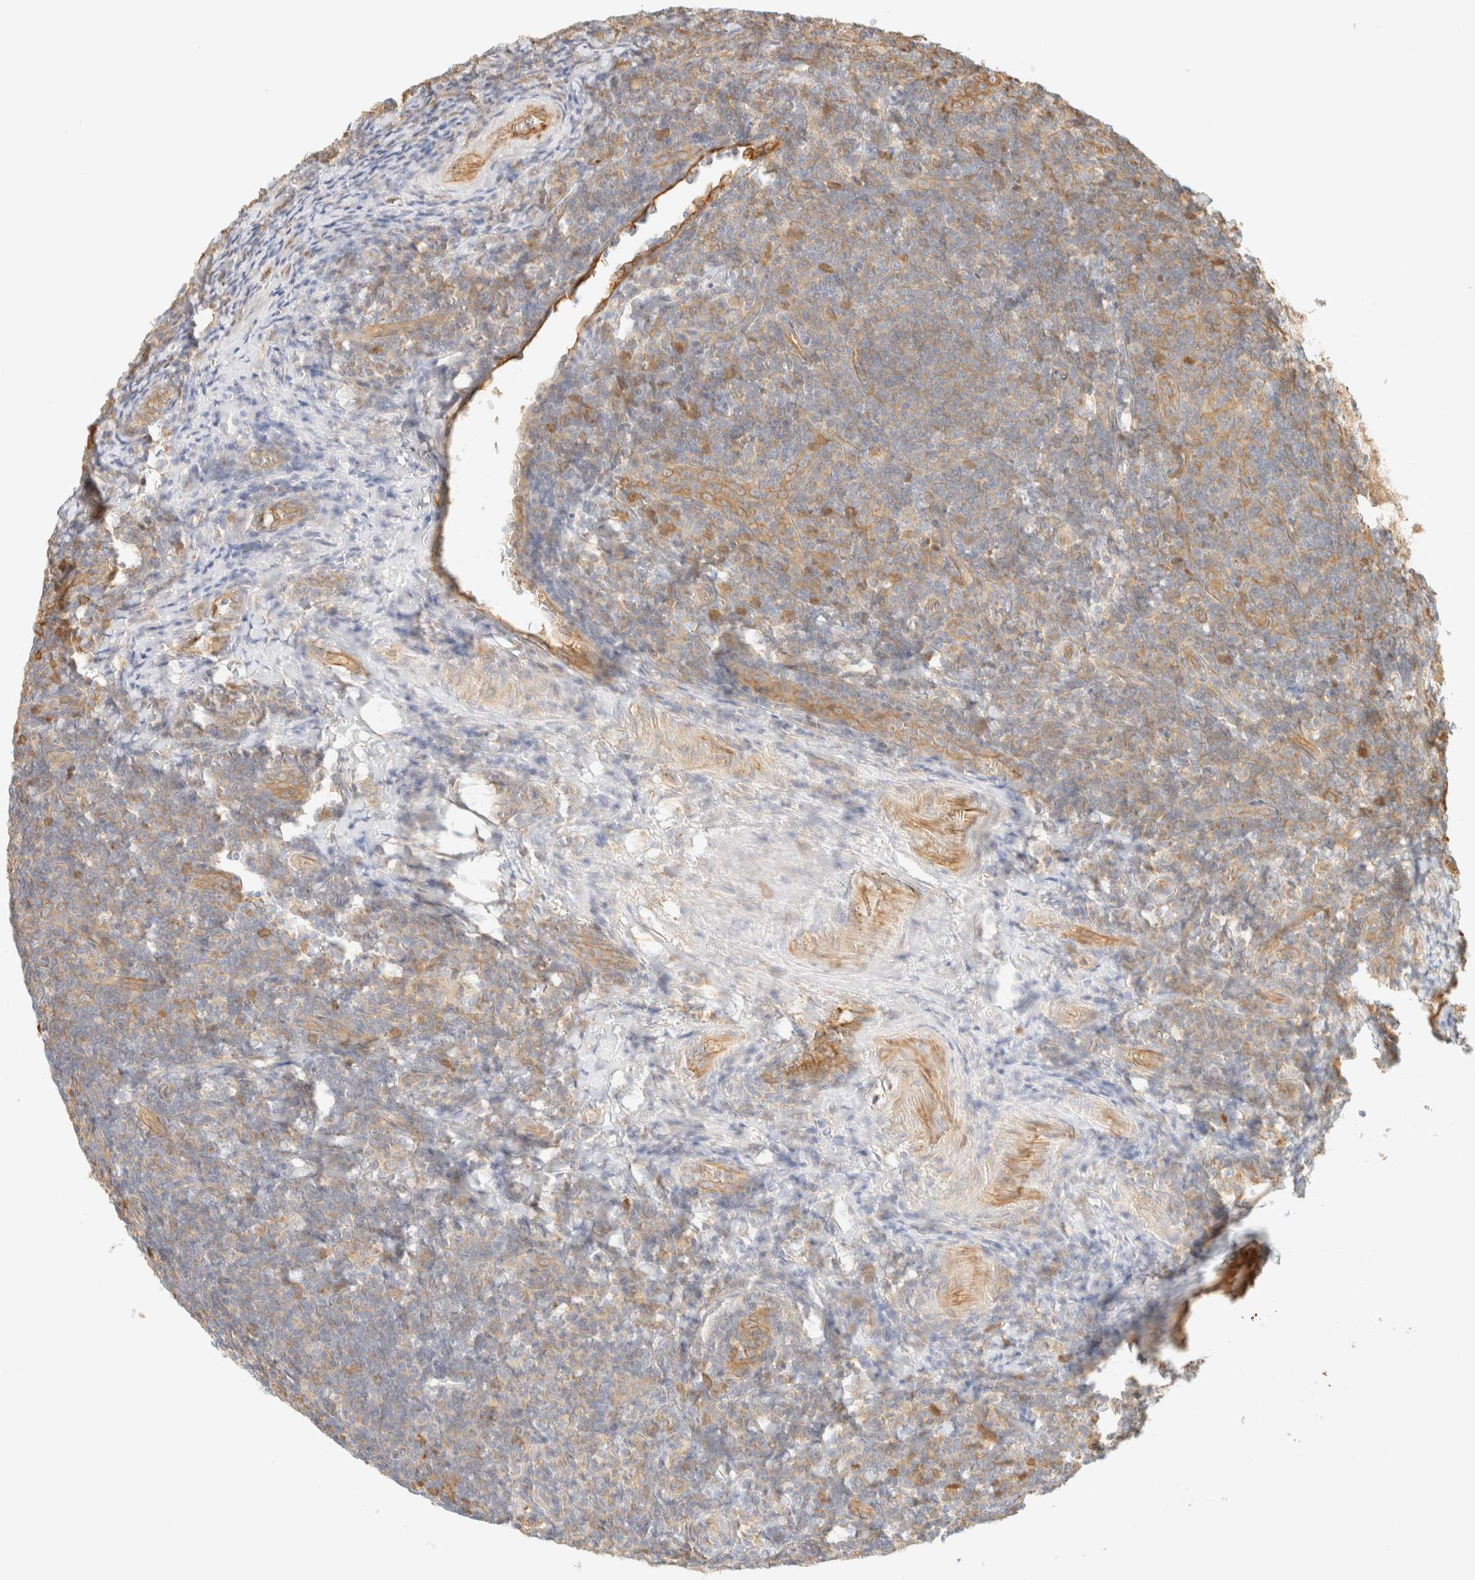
{"staining": {"intensity": "moderate", "quantity": "25%-75%", "location": "cytoplasmic/membranous"}, "tissue": "tonsil", "cell_type": "Germinal center cells", "image_type": "normal", "snomed": [{"axis": "morphology", "description": "Normal tissue, NOS"}, {"axis": "topography", "description": "Tonsil"}], "caption": "A micrograph showing moderate cytoplasmic/membranous staining in approximately 25%-75% of germinal center cells in normal tonsil, as visualized by brown immunohistochemical staining.", "gene": "OTOP2", "patient": {"sex": "male", "age": 37}}